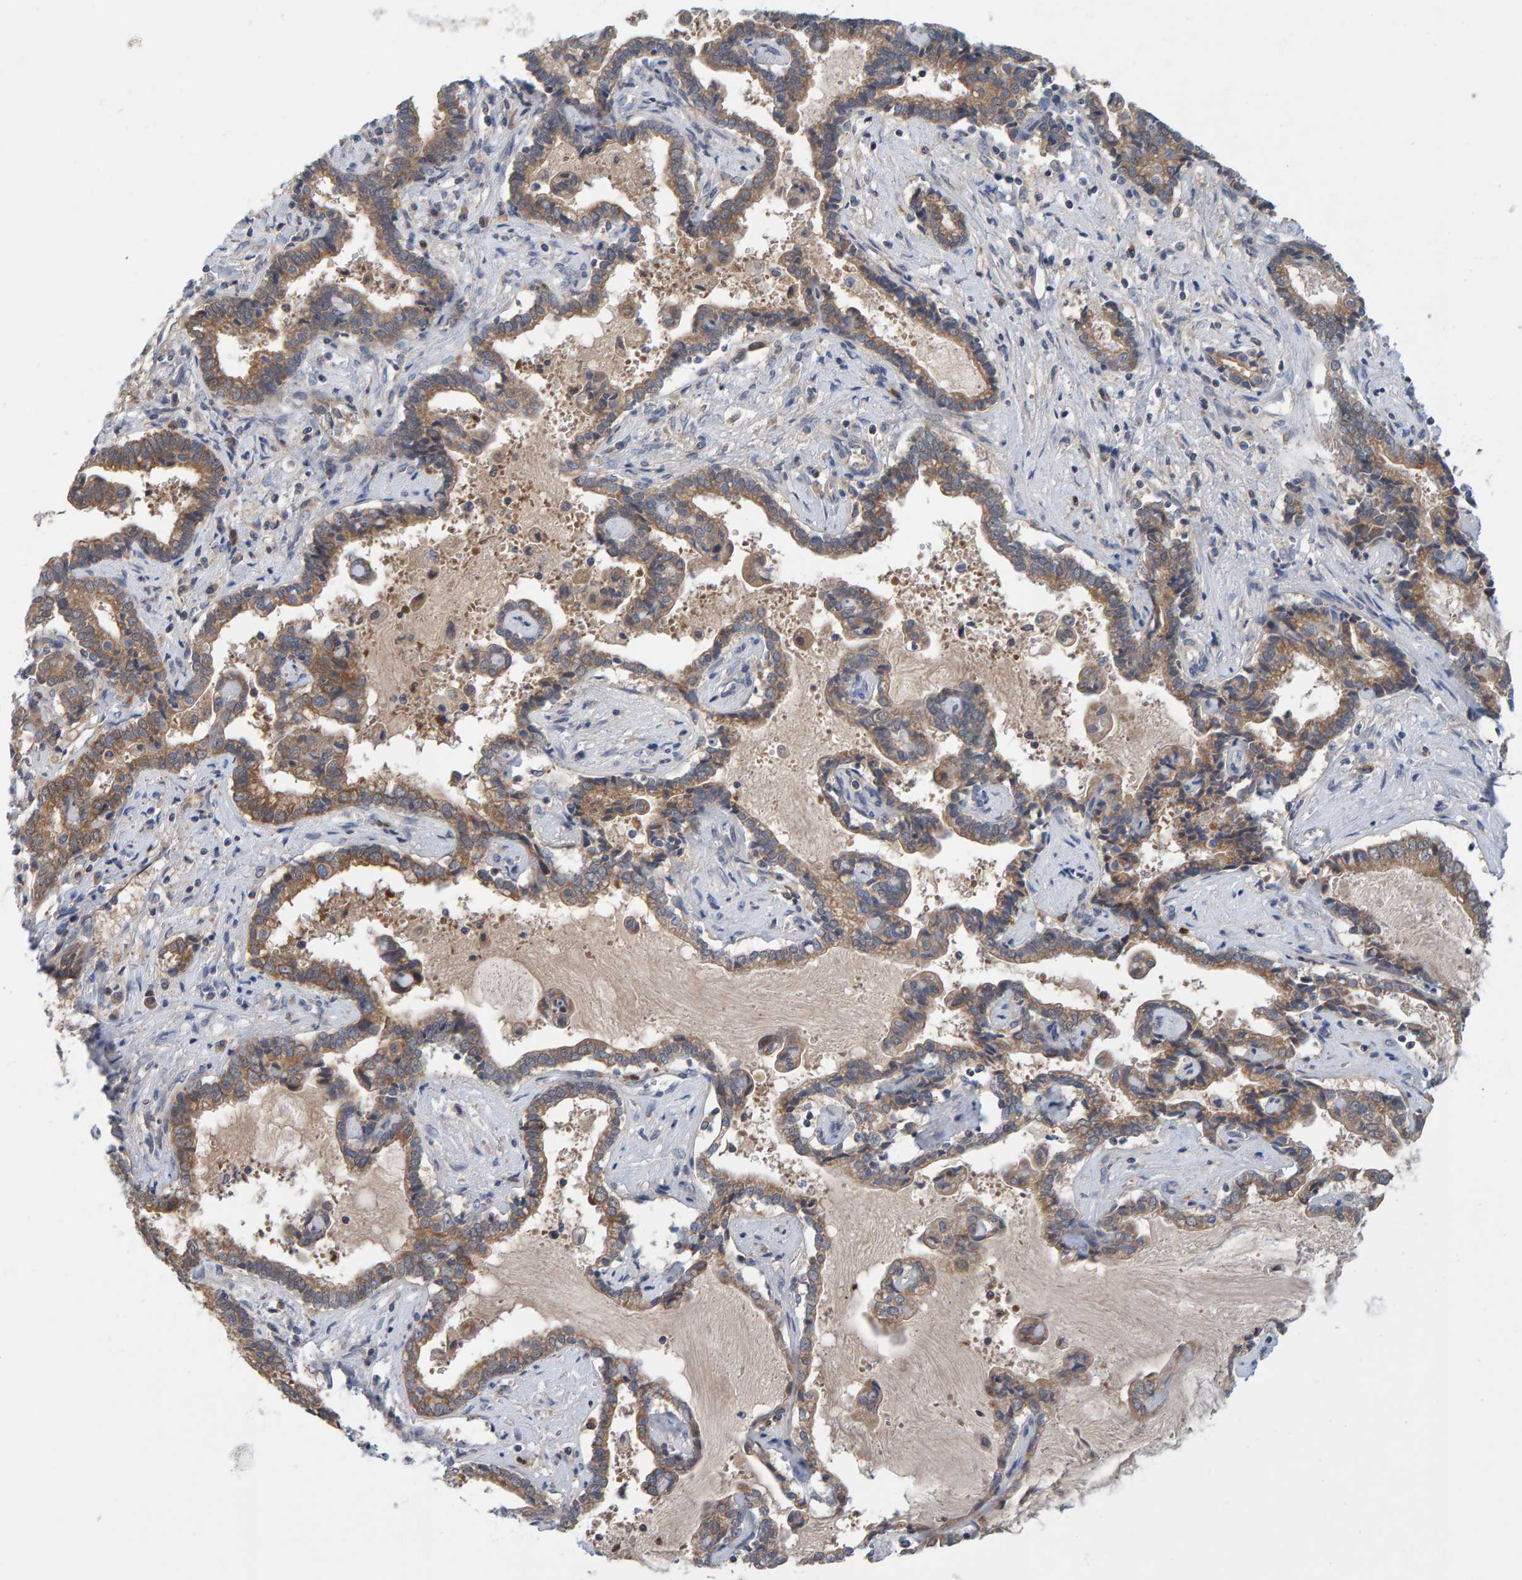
{"staining": {"intensity": "moderate", "quantity": ">75%", "location": "cytoplasmic/membranous"}, "tissue": "liver cancer", "cell_type": "Tumor cells", "image_type": "cancer", "snomed": [{"axis": "morphology", "description": "Cholangiocarcinoma"}, {"axis": "topography", "description": "Liver"}], "caption": "Human liver cancer stained with a brown dye shows moderate cytoplasmic/membranous positive staining in about >75% of tumor cells.", "gene": "TATDN1", "patient": {"sex": "male", "age": 57}}